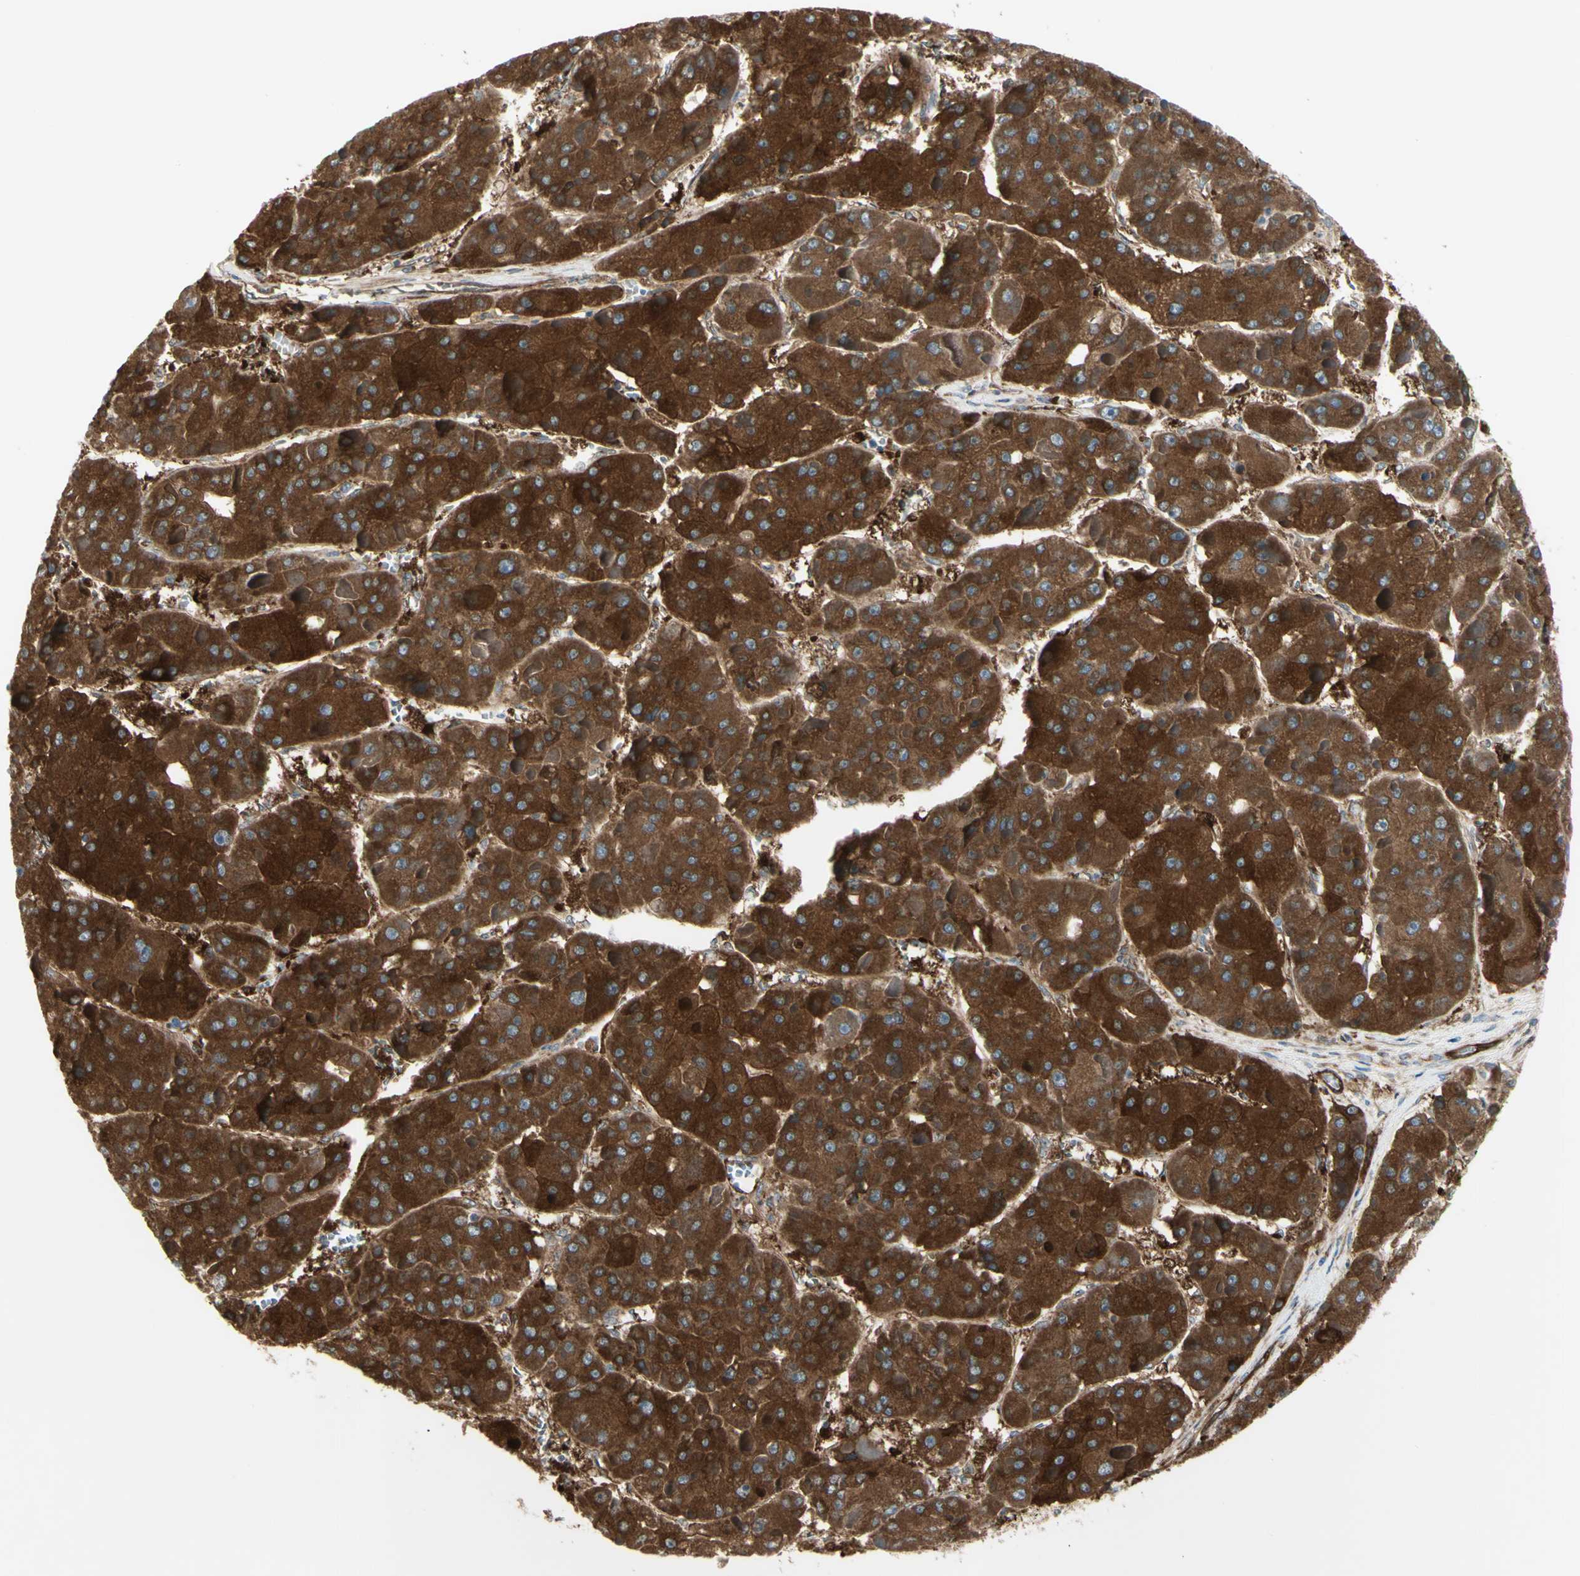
{"staining": {"intensity": "strong", "quantity": ">75%", "location": "cytoplasmic/membranous"}, "tissue": "liver cancer", "cell_type": "Tumor cells", "image_type": "cancer", "snomed": [{"axis": "morphology", "description": "Carcinoma, Hepatocellular, NOS"}, {"axis": "topography", "description": "Liver"}], "caption": "Protein expression analysis of human liver cancer (hepatocellular carcinoma) reveals strong cytoplasmic/membranous expression in approximately >75% of tumor cells.", "gene": "IGSF9B", "patient": {"sex": "female", "age": 73}}